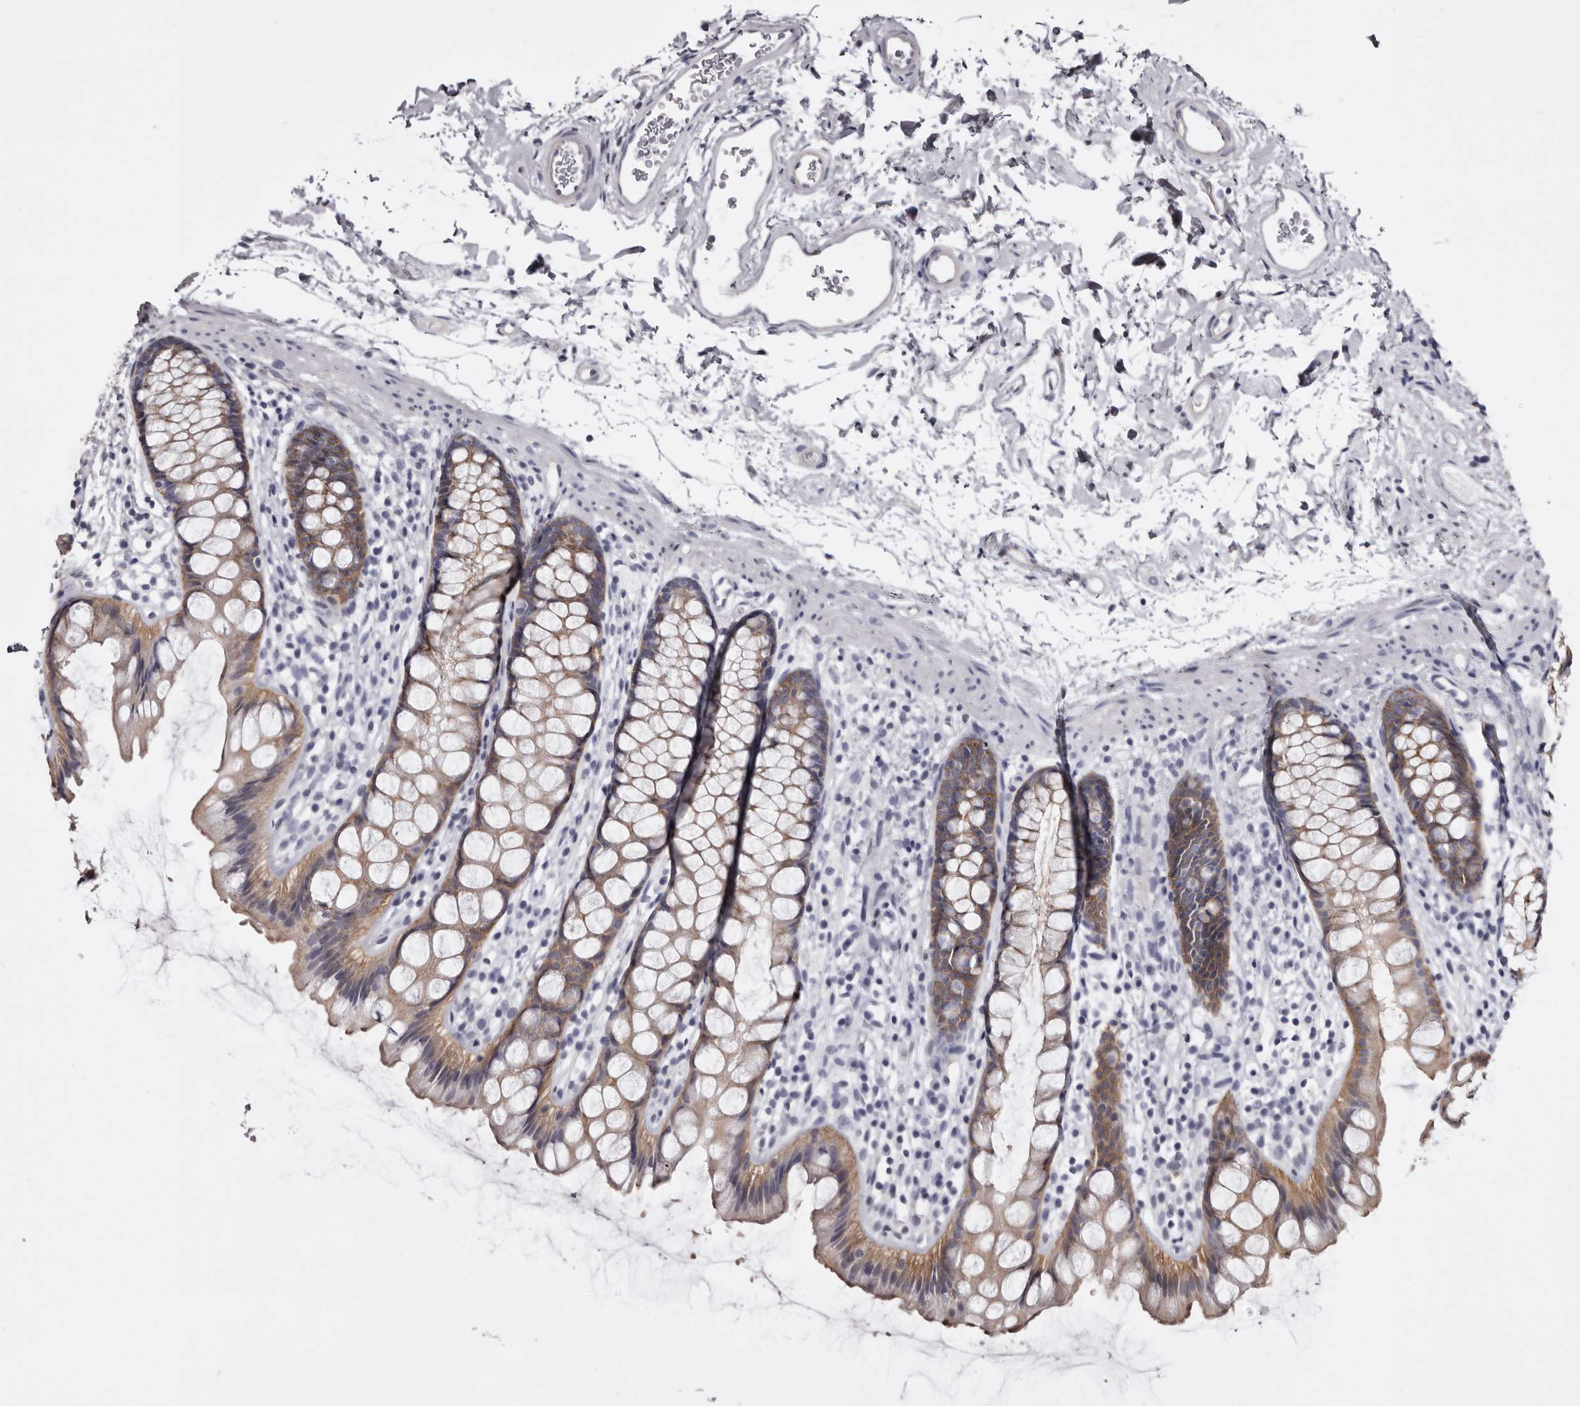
{"staining": {"intensity": "moderate", "quantity": ">75%", "location": "cytoplasmic/membranous"}, "tissue": "rectum", "cell_type": "Glandular cells", "image_type": "normal", "snomed": [{"axis": "morphology", "description": "Normal tissue, NOS"}, {"axis": "topography", "description": "Rectum"}], "caption": "The histopathology image reveals staining of normal rectum, revealing moderate cytoplasmic/membranous protein staining (brown color) within glandular cells. (Stains: DAB (3,3'-diaminobenzidine) in brown, nuclei in blue, Microscopy: brightfield microscopy at high magnification).", "gene": "LAD1", "patient": {"sex": "female", "age": 65}}